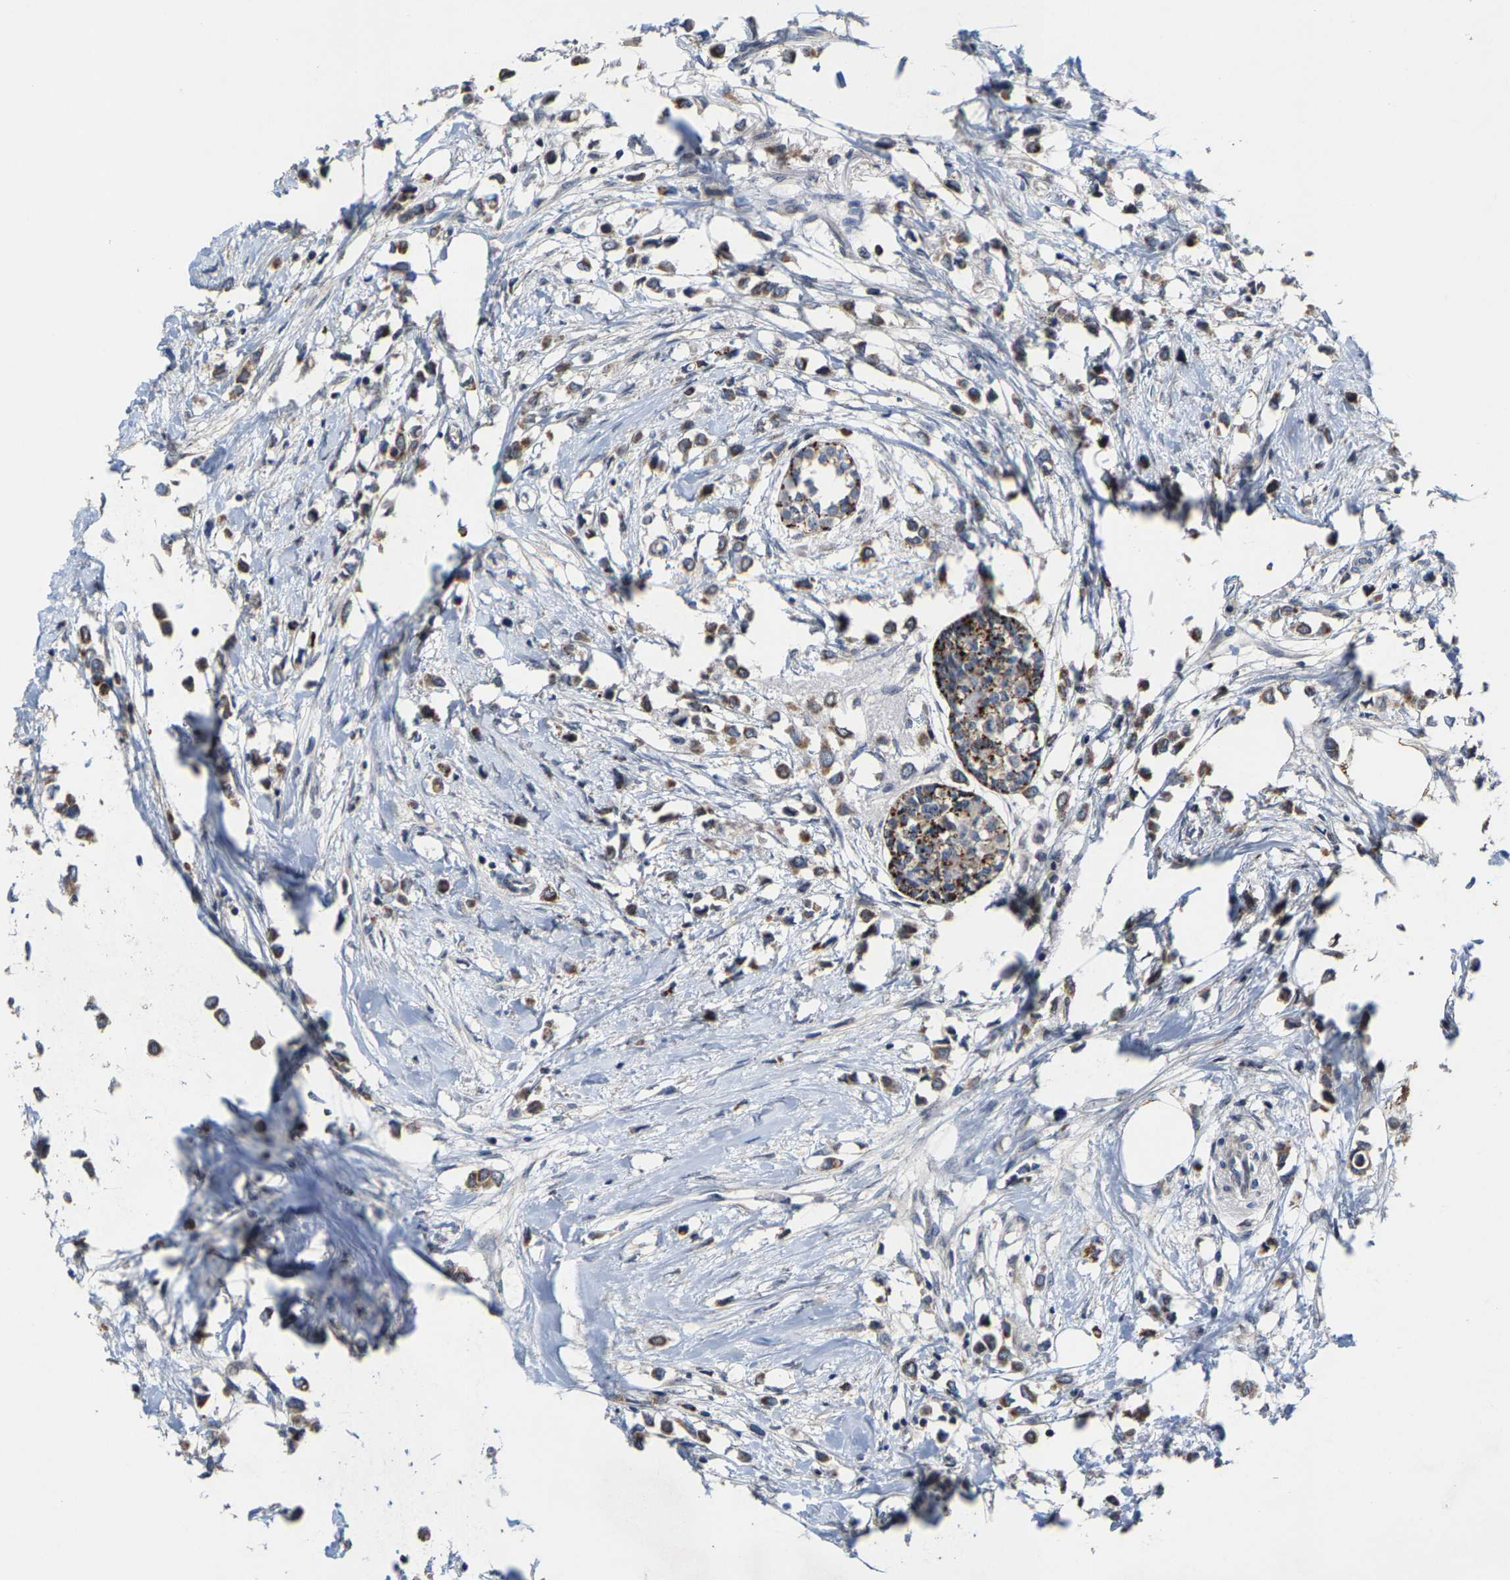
{"staining": {"intensity": "moderate", "quantity": ">75%", "location": "cytoplasmic/membranous"}, "tissue": "breast cancer", "cell_type": "Tumor cells", "image_type": "cancer", "snomed": [{"axis": "morphology", "description": "Lobular carcinoma"}, {"axis": "topography", "description": "Breast"}], "caption": "Breast cancer tissue exhibits moderate cytoplasmic/membranous staining in about >75% of tumor cells, visualized by immunohistochemistry. The protein of interest is stained brown, and the nuclei are stained in blue (DAB IHC with brightfield microscopy, high magnification).", "gene": "TDRKH", "patient": {"sex": "female", "age": 51}}